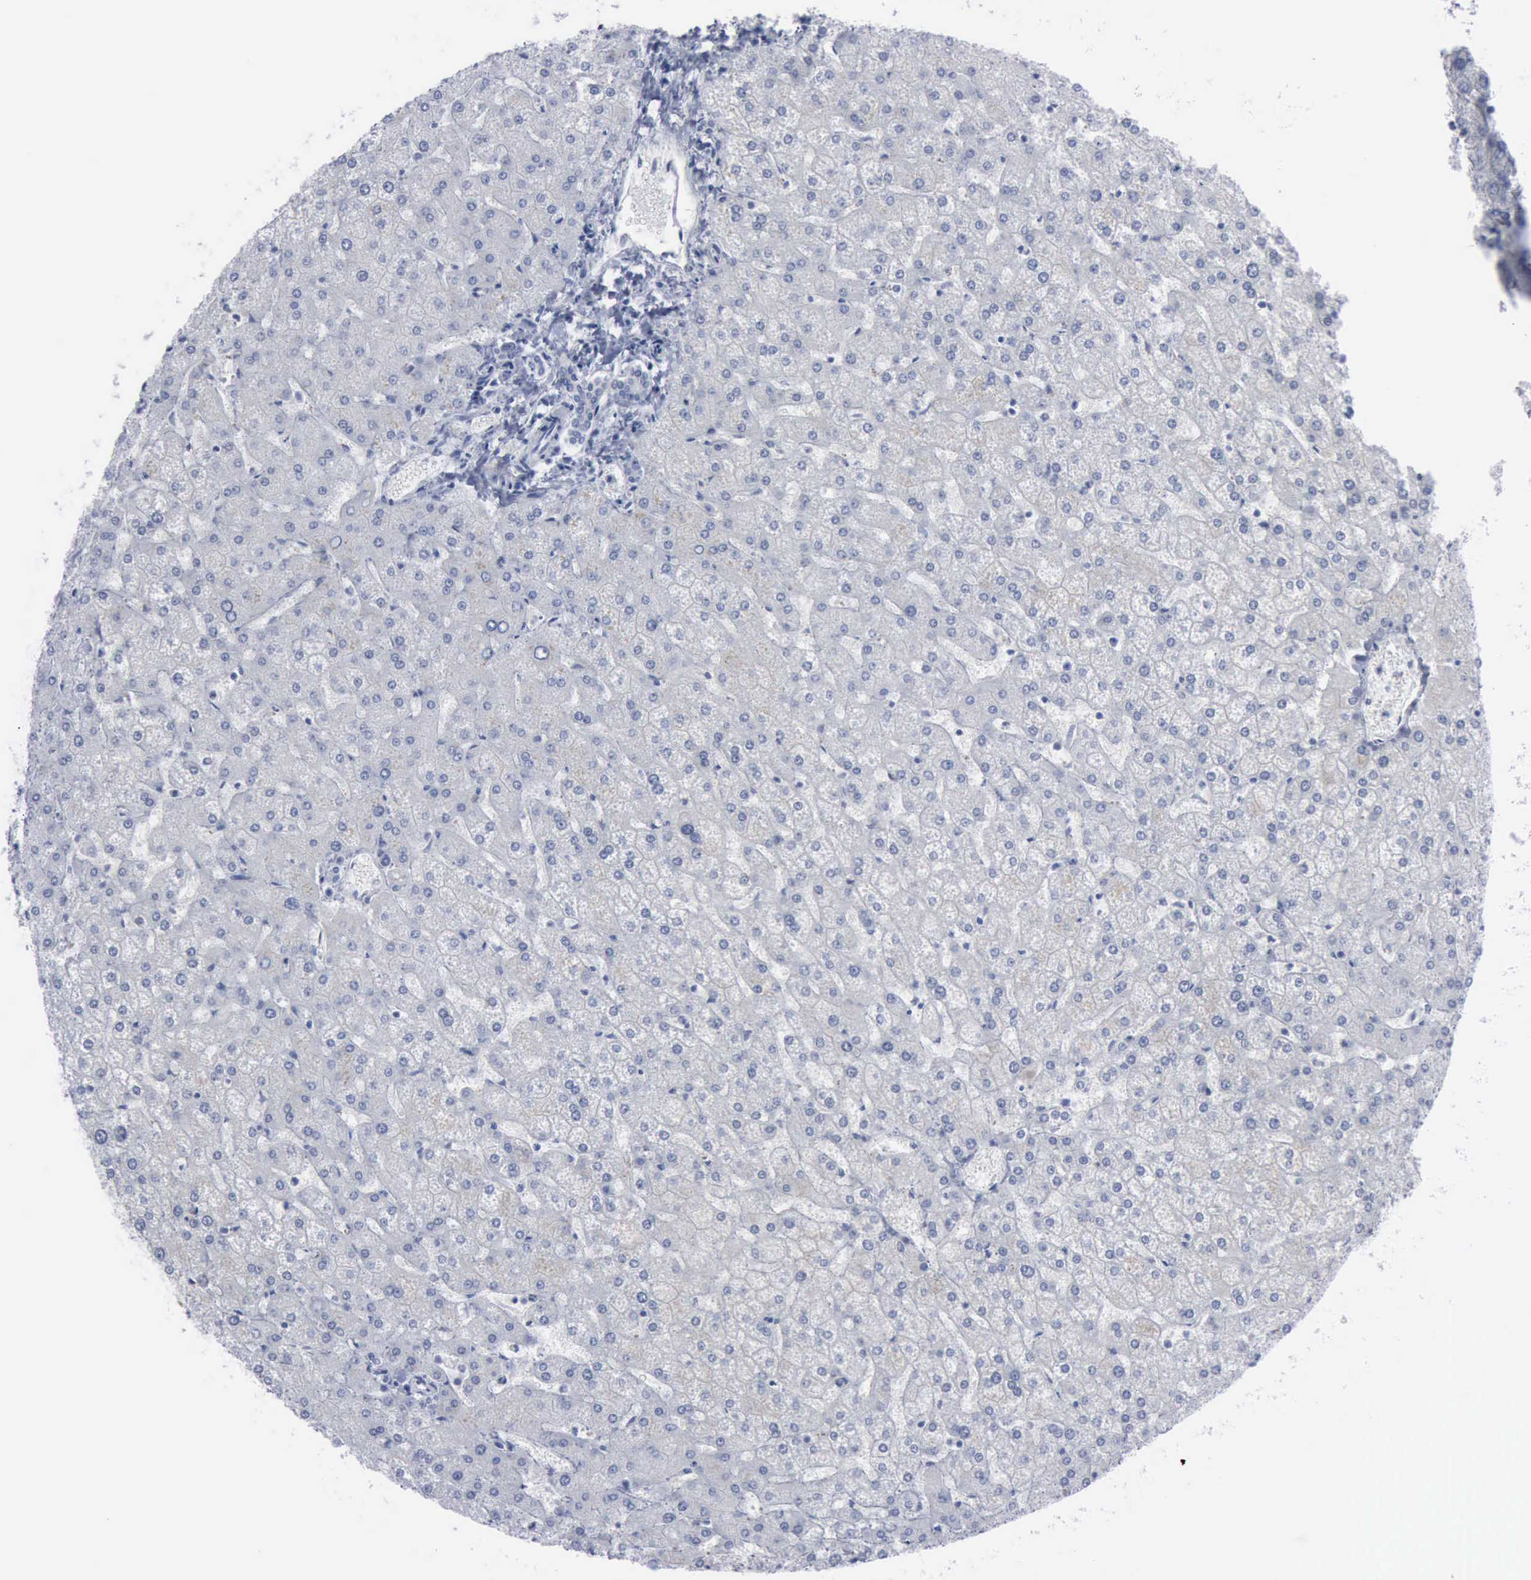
{"staining": {"intensity": "negative", "quantity": "none", "location": "none"}, "tissue": "liver", "cell_type": "Cholangiocytes", "image_type": "normal", "snomed": [{"axis": "morphology", "description": "Normal tissue, NOS"}, {"axis": "topography", "description": "Liver"}], "caption": "Immunohistochemistry histopathology image of normal liver: liver stained with DAB (3,3'-diaminobenzidine) demonstrates no significant protein expression in cholangiocytes.", "gene": "MCM5", "patient": {"sex": "female", "age": 32}}